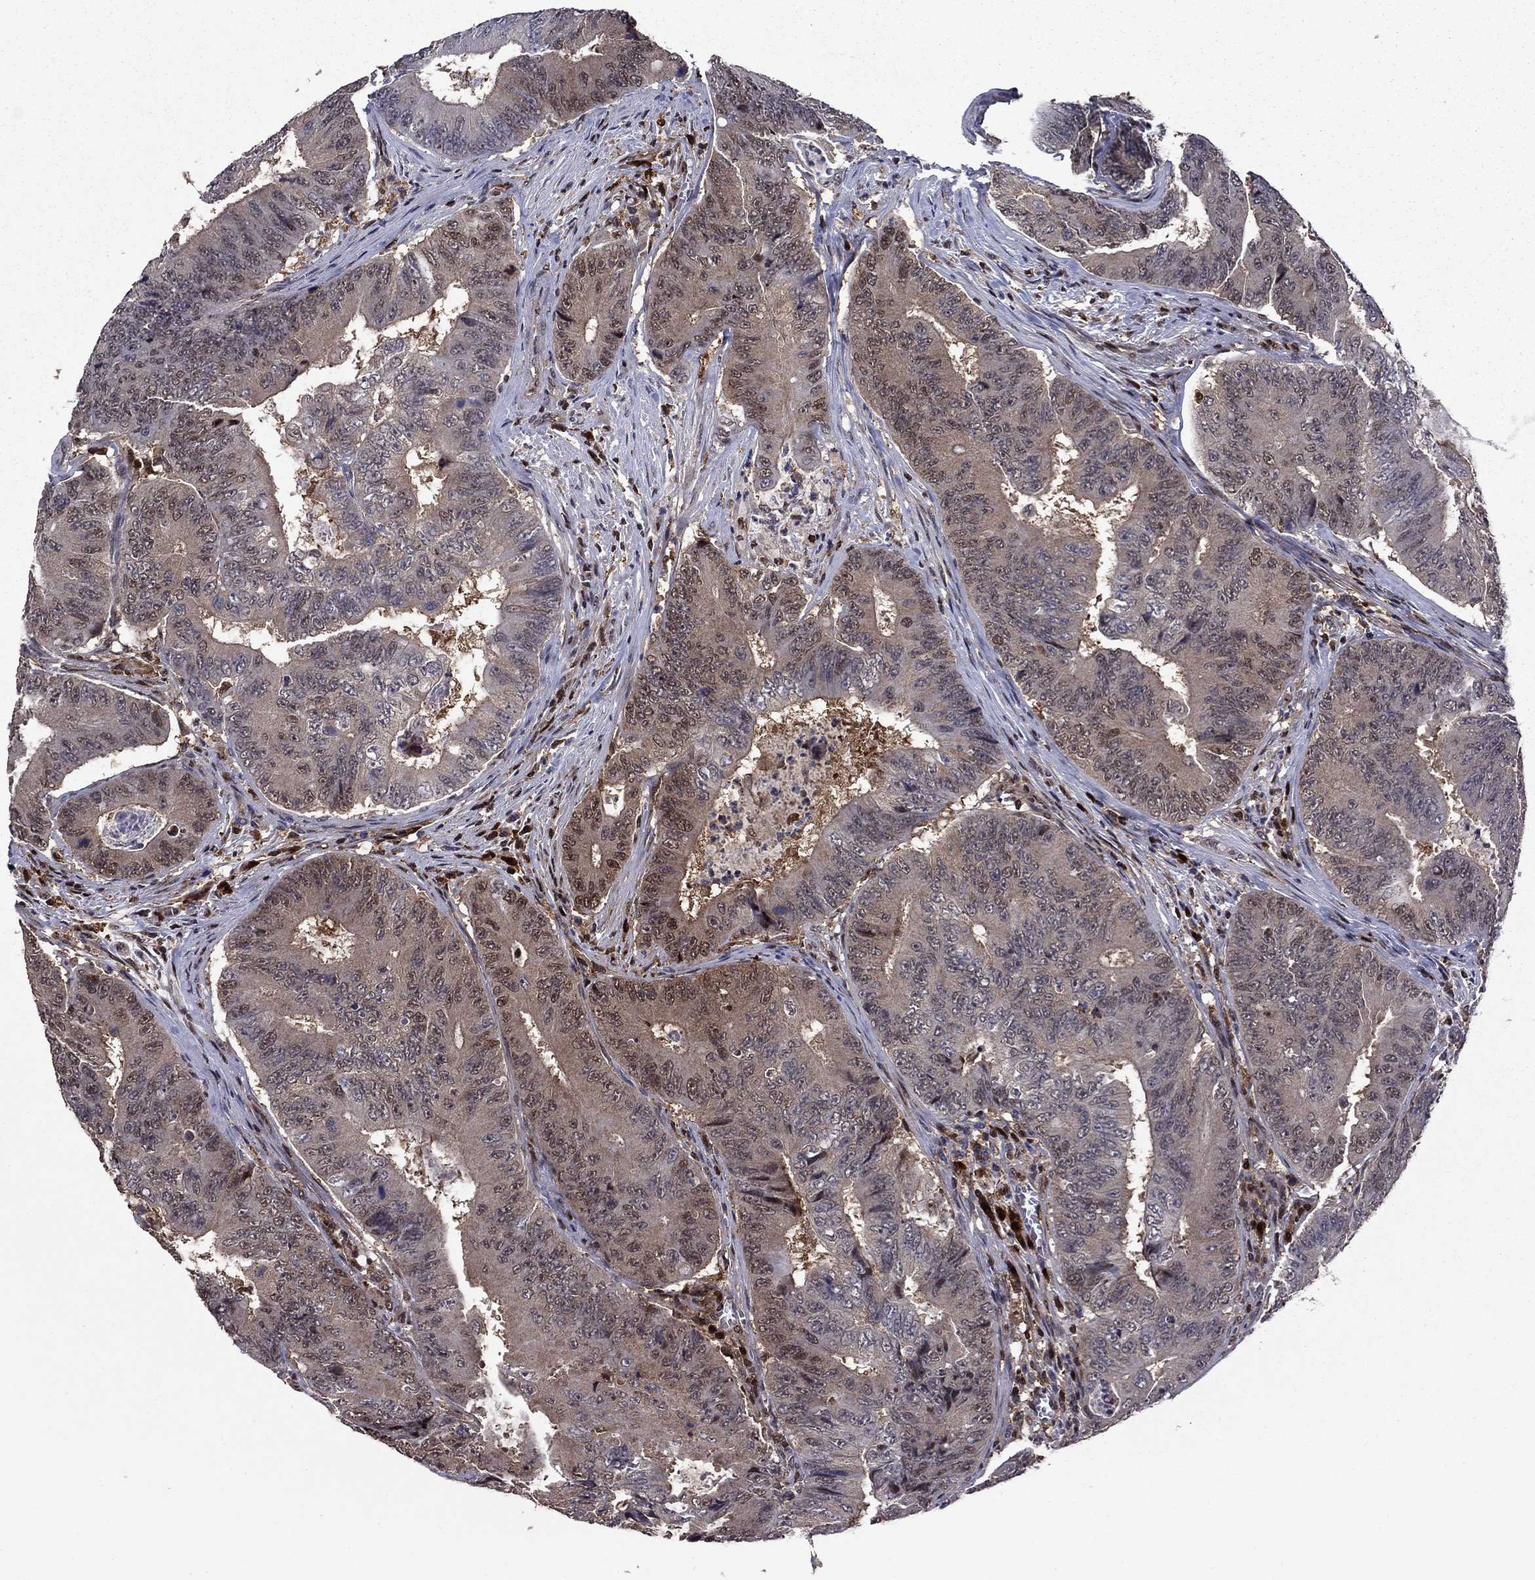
{"staining": {"intensity": "moderate", "quantity": "<25%", "location": "nuclear"}, "tissue": "colorectal cancer", "cell_type": "Tumor cells", "image_type": "cancer", "snomed": [{"axis": "morphology", "description": "Adenocarcinoma, NOS"}, {"axis": "topography", "description": "Colon"}], "caption": "Colorectal cancer was stained to show a protein in brown. There is low levels of moderate nuclear positivity in approximately <25% of tumor cells.", "gene": "APPBP2", "patient": {"sex": "female", "age": 48}}